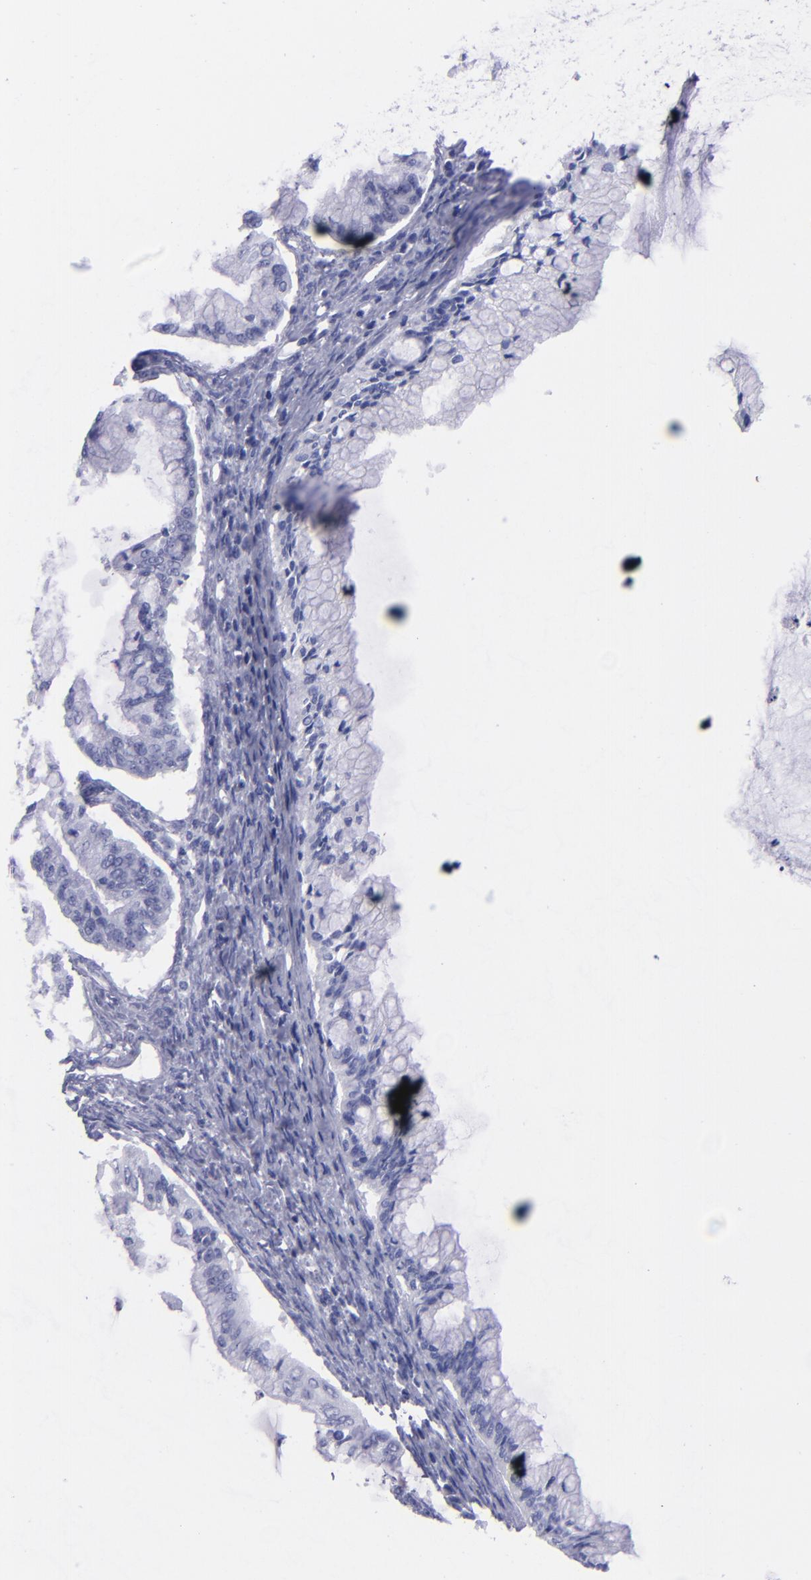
{"staining": {"intensity": "negative", "quantity": "none", "location": "none"}, "tissue": "ovarian cancer", "cell_type": "Tumor cells", "image_type": "cancer", "snomed": [{"axis": "morphology", "description": "Cystadenocarcinoma, mucinous, NOS"}, {"axis": "topography", "description": "Ovary"}], "caption": "Immunohistochemistry image of human ovarian cancer (mucinous cystadenocarcinoma) stained for a protein (brown), which shows no positivity in tumor cells.", "gene": "CD37", "patient": {"sex": "female", "age": 57}}